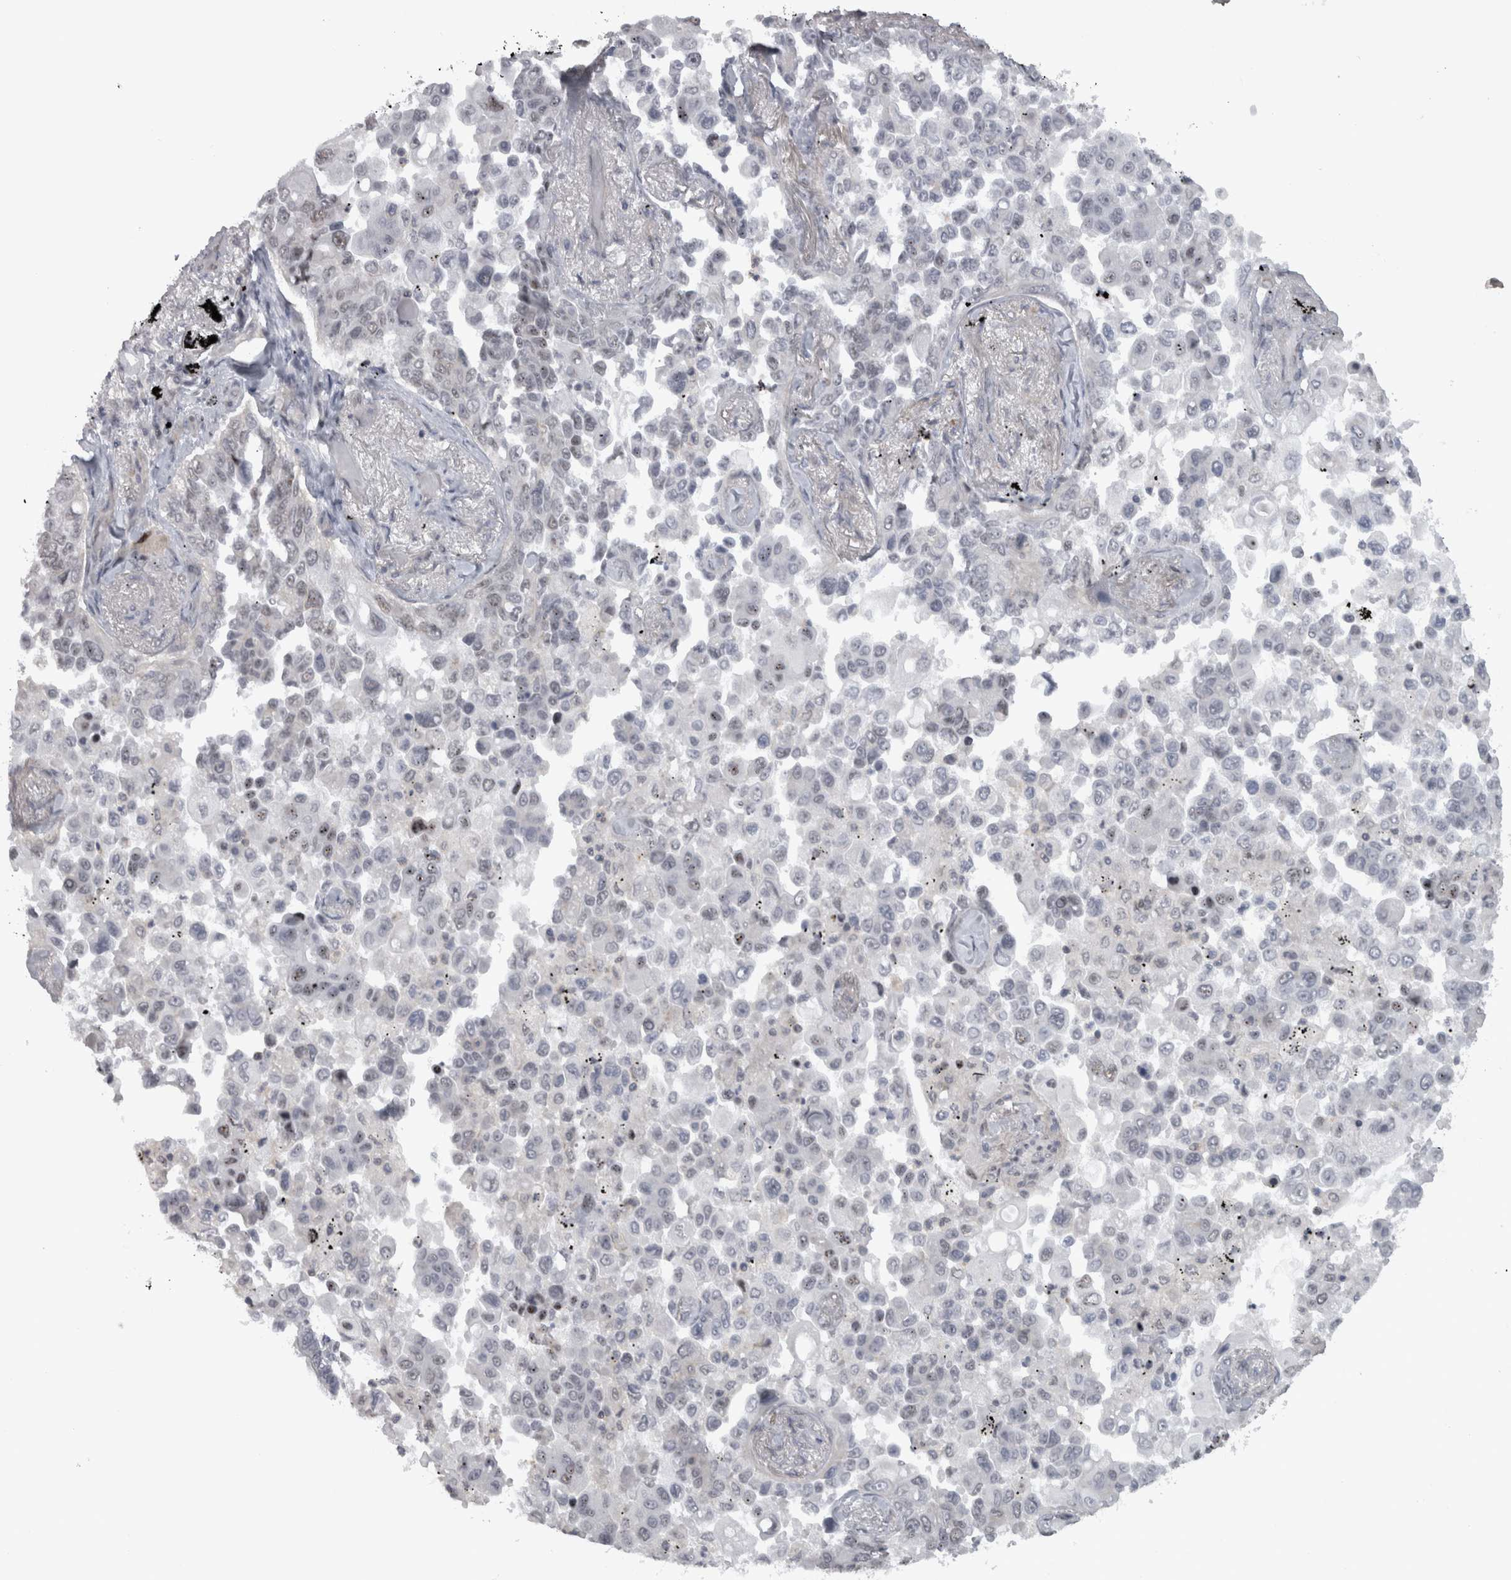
{"staining": {"intensity": "negative", "quantity": "none", "location": "none"}, "tissue": "lung cancer", "cell_type": "Tumor cells", "image_type": "cancer", "snomed": [{"axis": "morphology", "description": "Adenocarcinoma, NOS"}, {"axis": "topography", "description": "Lung"}], "caption": "This is an IHC photomicrograph of human adenocarcinoma (lung). There is no expression in tumor cells.", "gene": "PPP1R12B", "patient": {"sex": "female", "age": 67}}